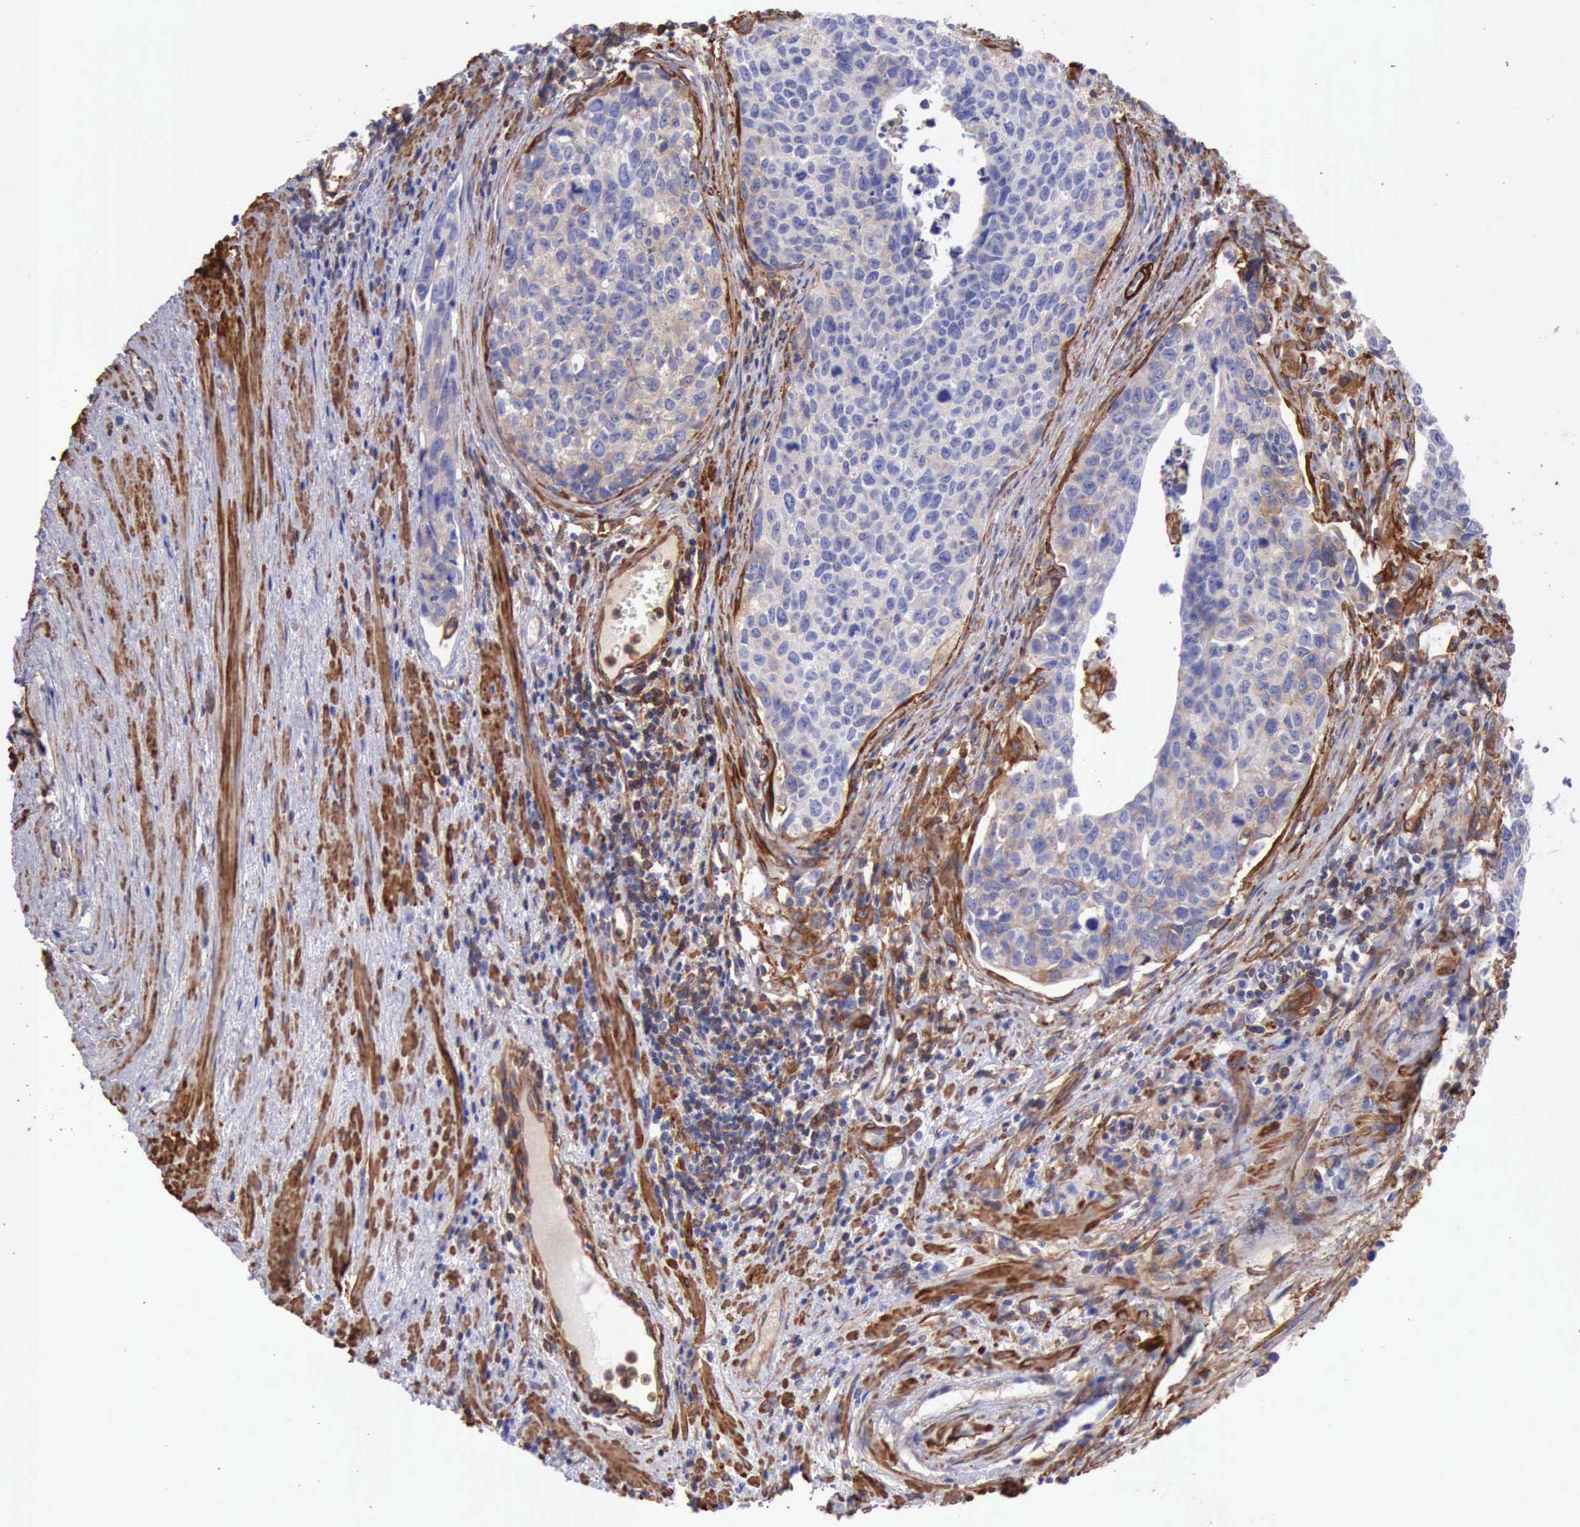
{"staining": {"intensity": "weak", "quantity": "25%-75%", "location": "cytoplasmic/membranous"}, "tissue": "urothelial cancer", "cell_type": "Tumor cells", "image_type": "cancer", "snomed": [{"axis": "morphology", "description": "Urothelial carcinoma, High grade"}, {"axis": "topography", "description": "Urinary bladder"}], "caption": "Urothelial carcinoma (high-grade) stained with a protein marker demonstrates weak staining in tumor cells.", "gene": "FLNA", "patient": {"sex": "male", "age": 81}}